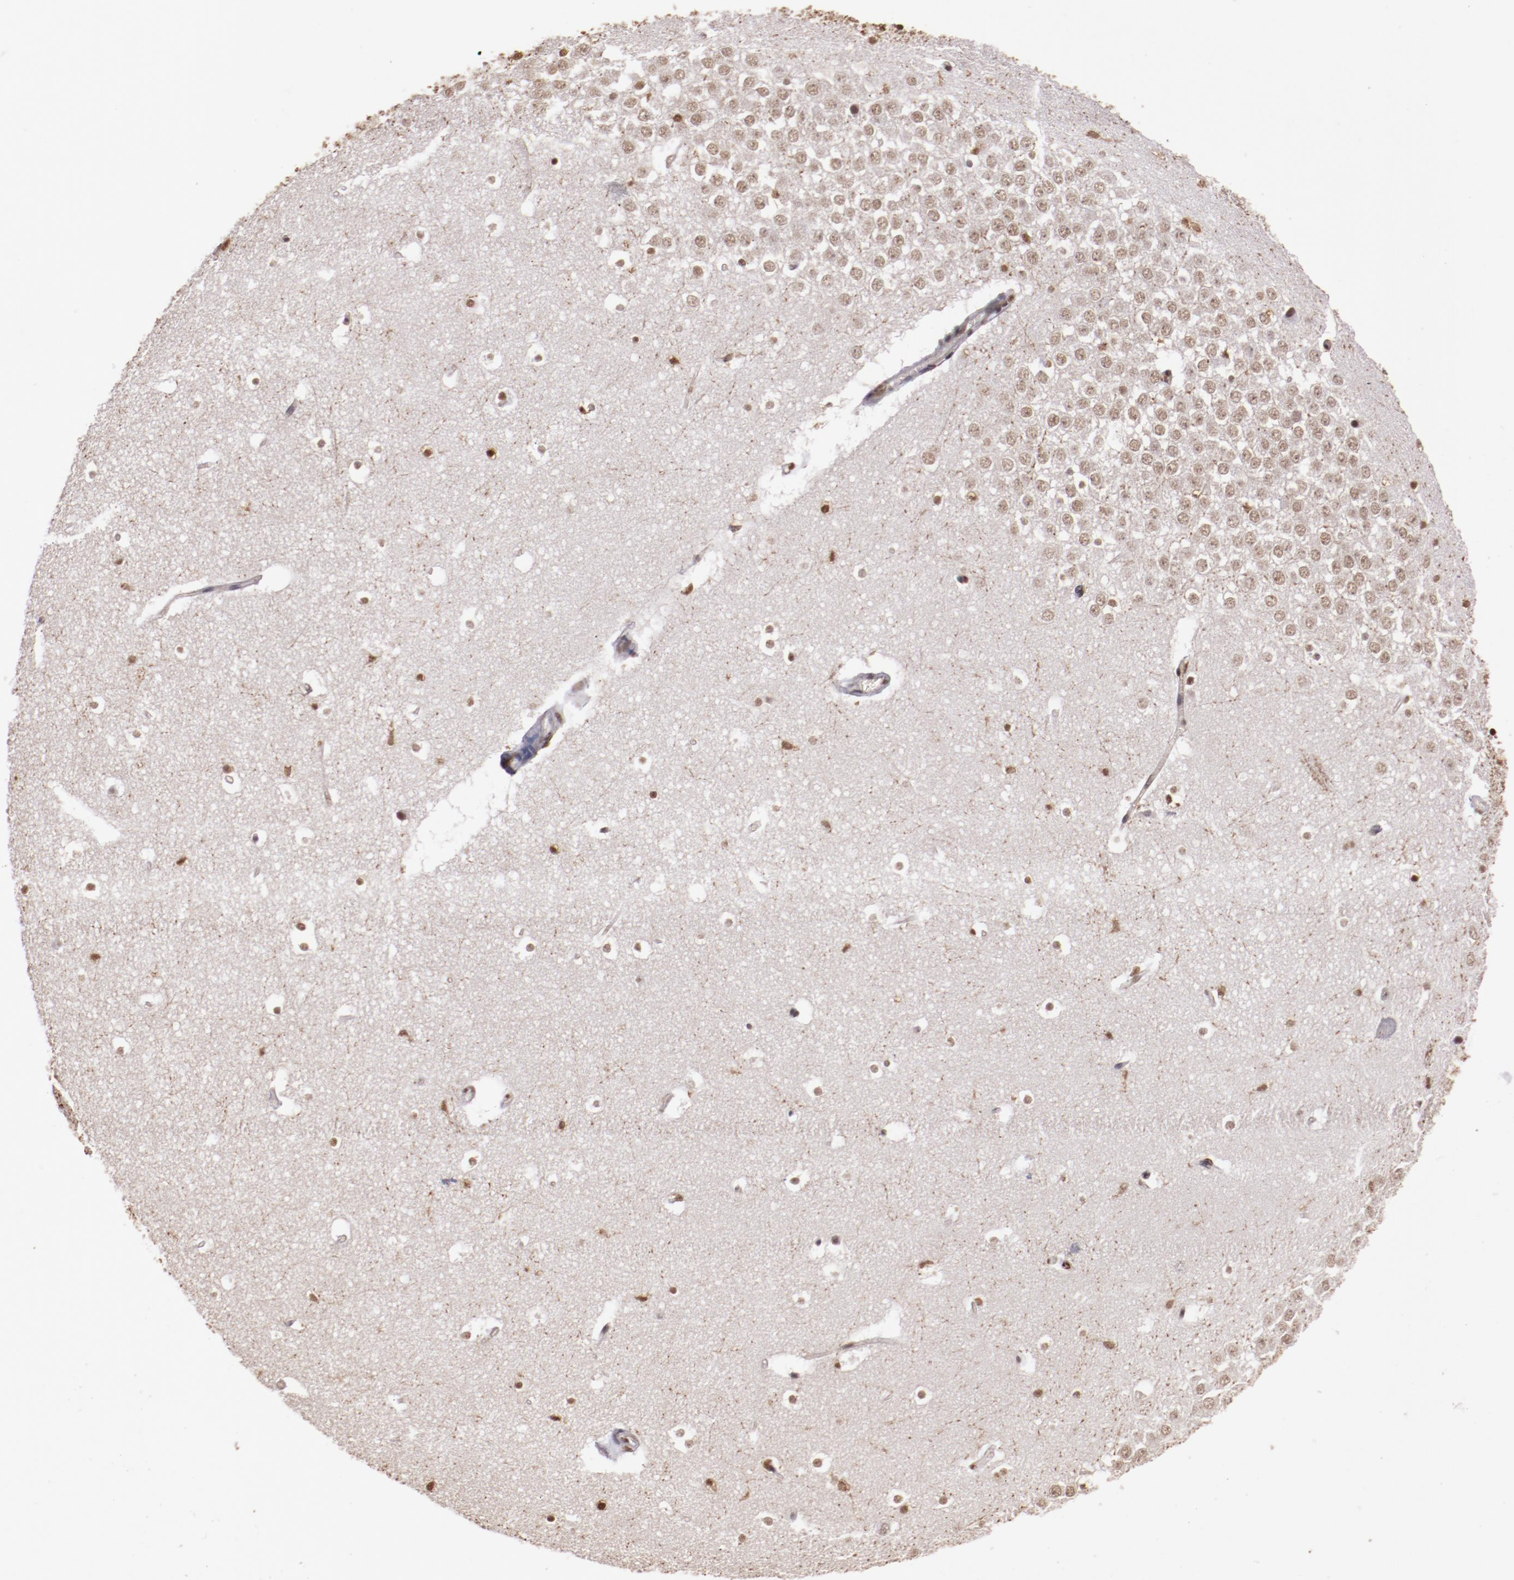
{"staining": {"intensity": "moderate", "quantity": "25%-75%", "location": "nuclear"}, "tissue": "hippocampus", "cell_type": "Glial cells", "image_type": "normal", "snomed": [{"axis": "morphology", "description": "Normal tissue, NOS"}, {"axis": "topography", "description": "Hippocampus"}], "caption": "An image of hippocampus stained for a protein shows moderate nuclear brown staining in glial cells. (DAB (3,3'-diaminobenzidine) IHC with brightfield microscopy, high magnification).", "gene": "STAG2", "patient": {"sex": "male", "age": 45}}